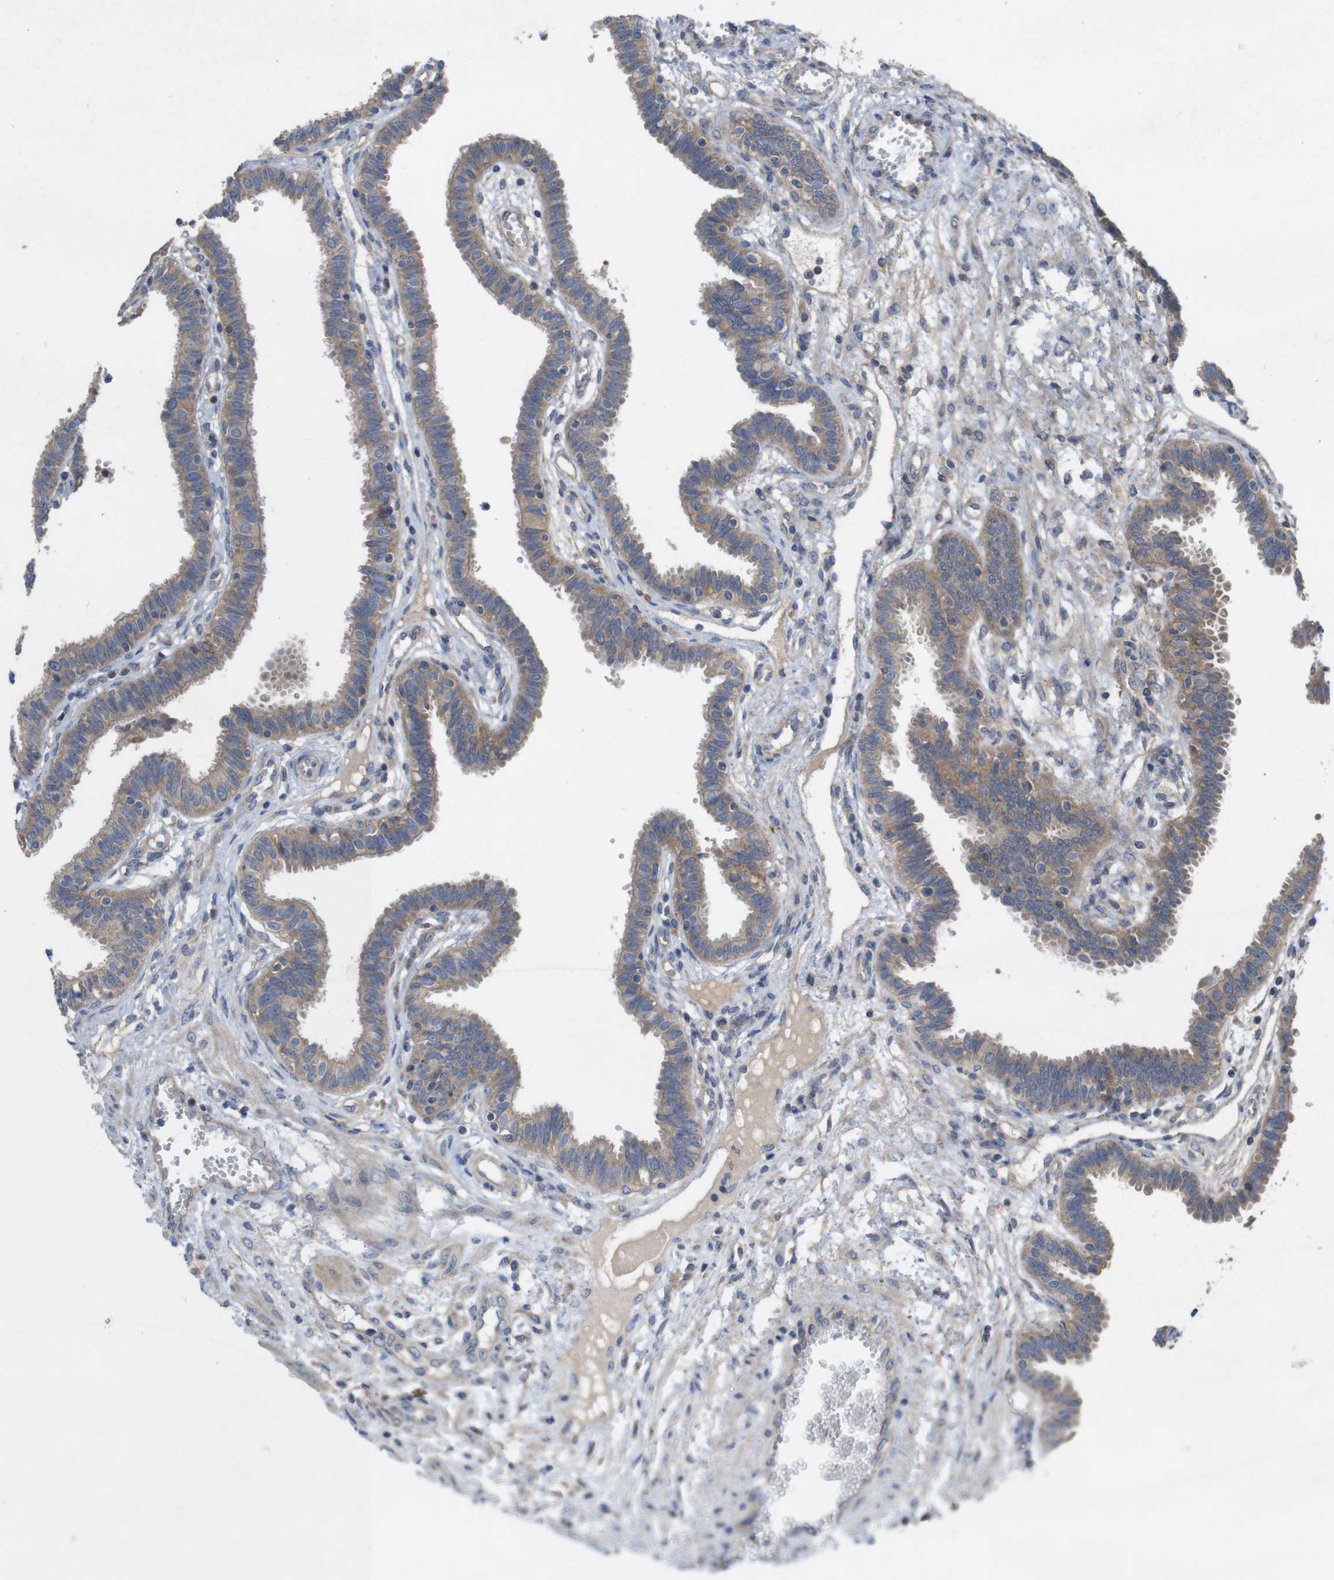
{"staining": {"intensity": "weak", "quantity": ">75%", "location": "cytoplasmic/membranous"}, "tissue": "fallopian tube", "cell_type": "Glandular cells", "image_type": "normal", "snomed": [{"axis": "morphology", "description": "Normal tissue, NOS"}, {"axis": "topography", "description": "Fallopian tube"}], "caption": "This image displays IHC staining of benign fallopian tube, with low weak cytoplasmic/membranous staining in about >75% of glandular cells.", "gene": "KCNS3", "patient": {"sex": "female", "age": 32}}